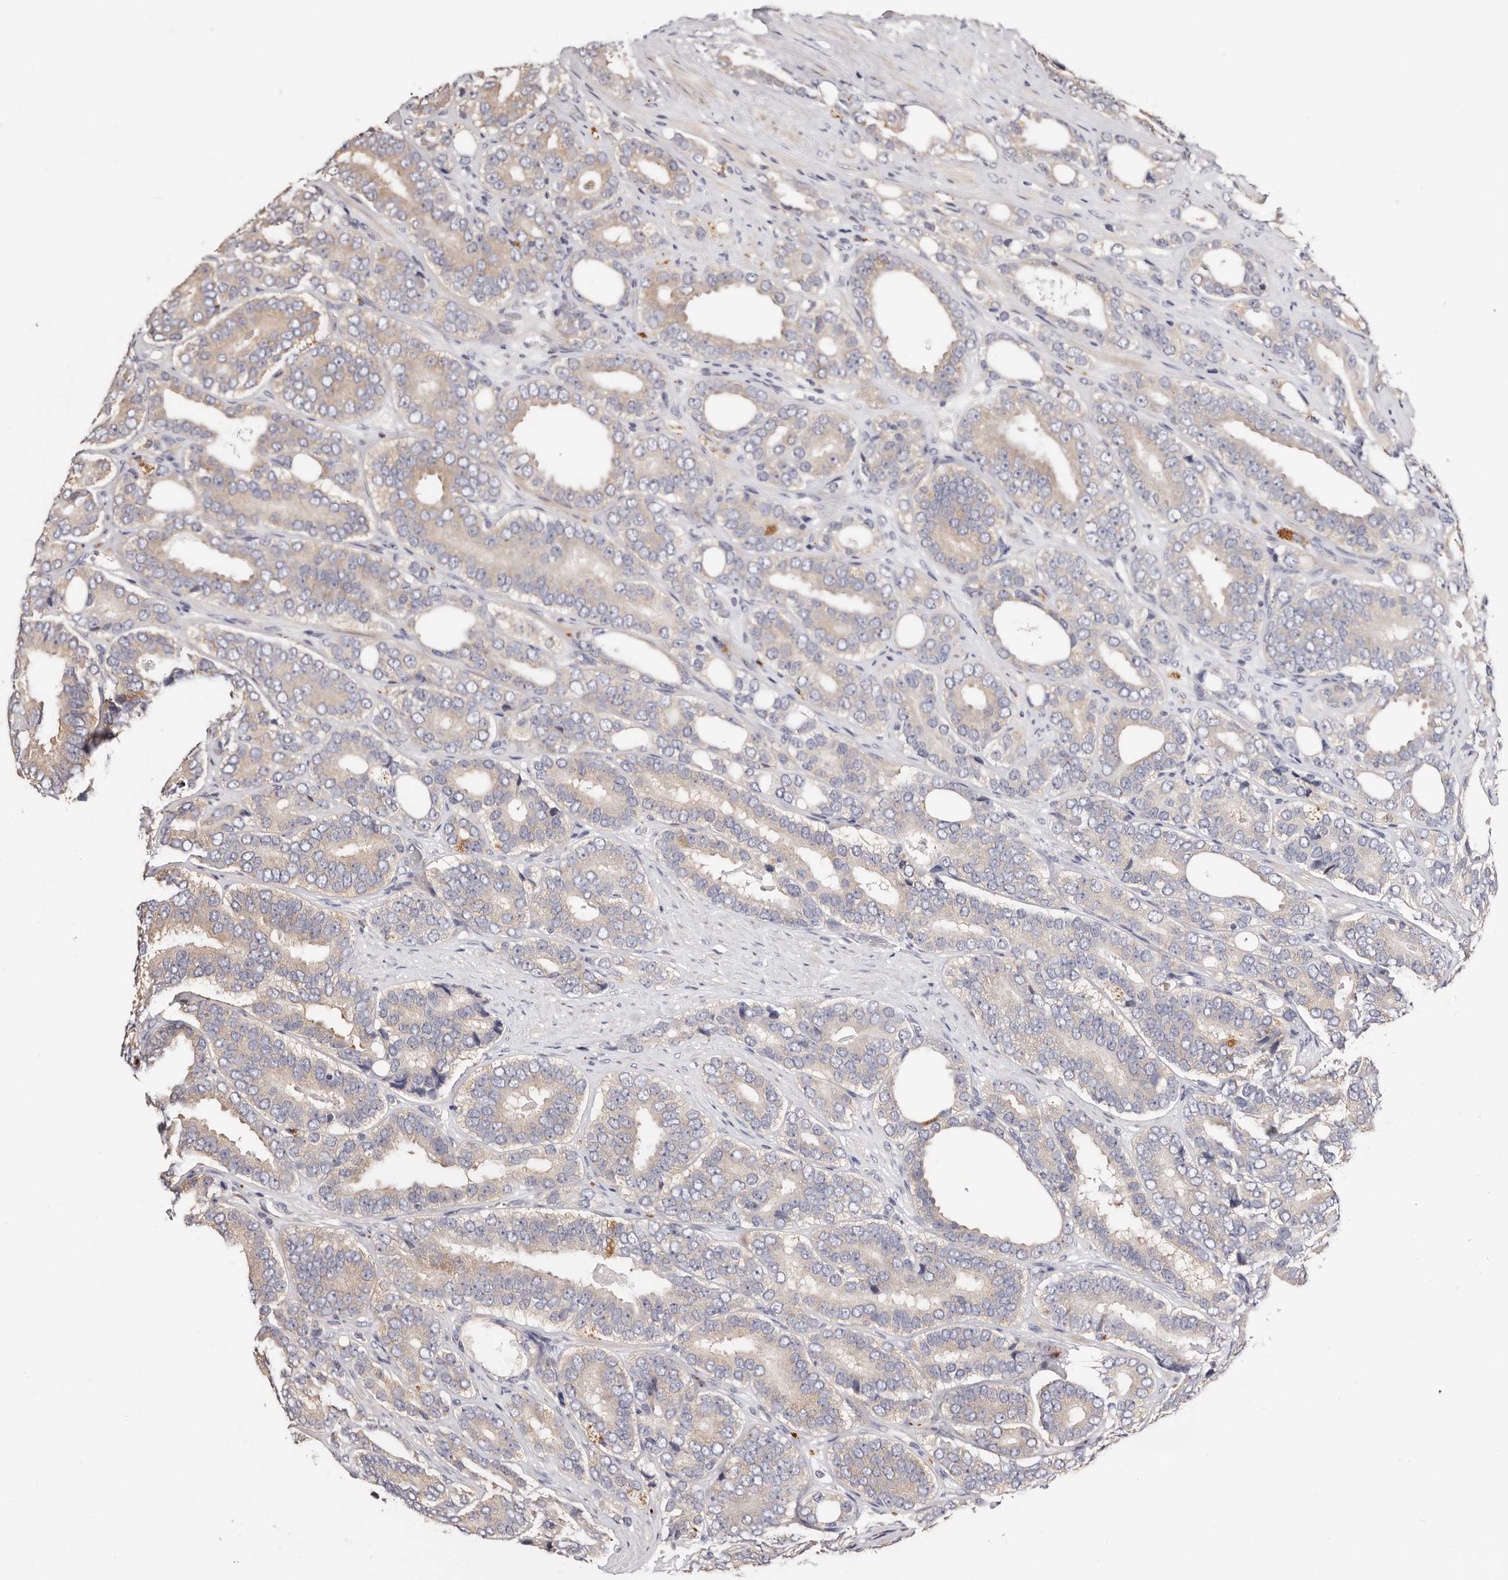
{"staining": {"intensity": "weak", "quantity": "25%-75%", "location": "cytoplasmic/membranous"}, "tissue": "prostate cancer", "cell_type": "Tumor cells", "image_type": "cancer", "snomed": [{"axis": "morphology", "description": "Adenocarcinoma, High grade"}, {"axis": "topography", "description": "Prostate"}], "caption": "Prostate cancer tissue displays weak cytoplasmic/membranous positivity in about 25%-75% of tumor cells, visualized by immunohistochemistry.", "gene": "USP33", "patient": {"sex": "male", "age": 56}}